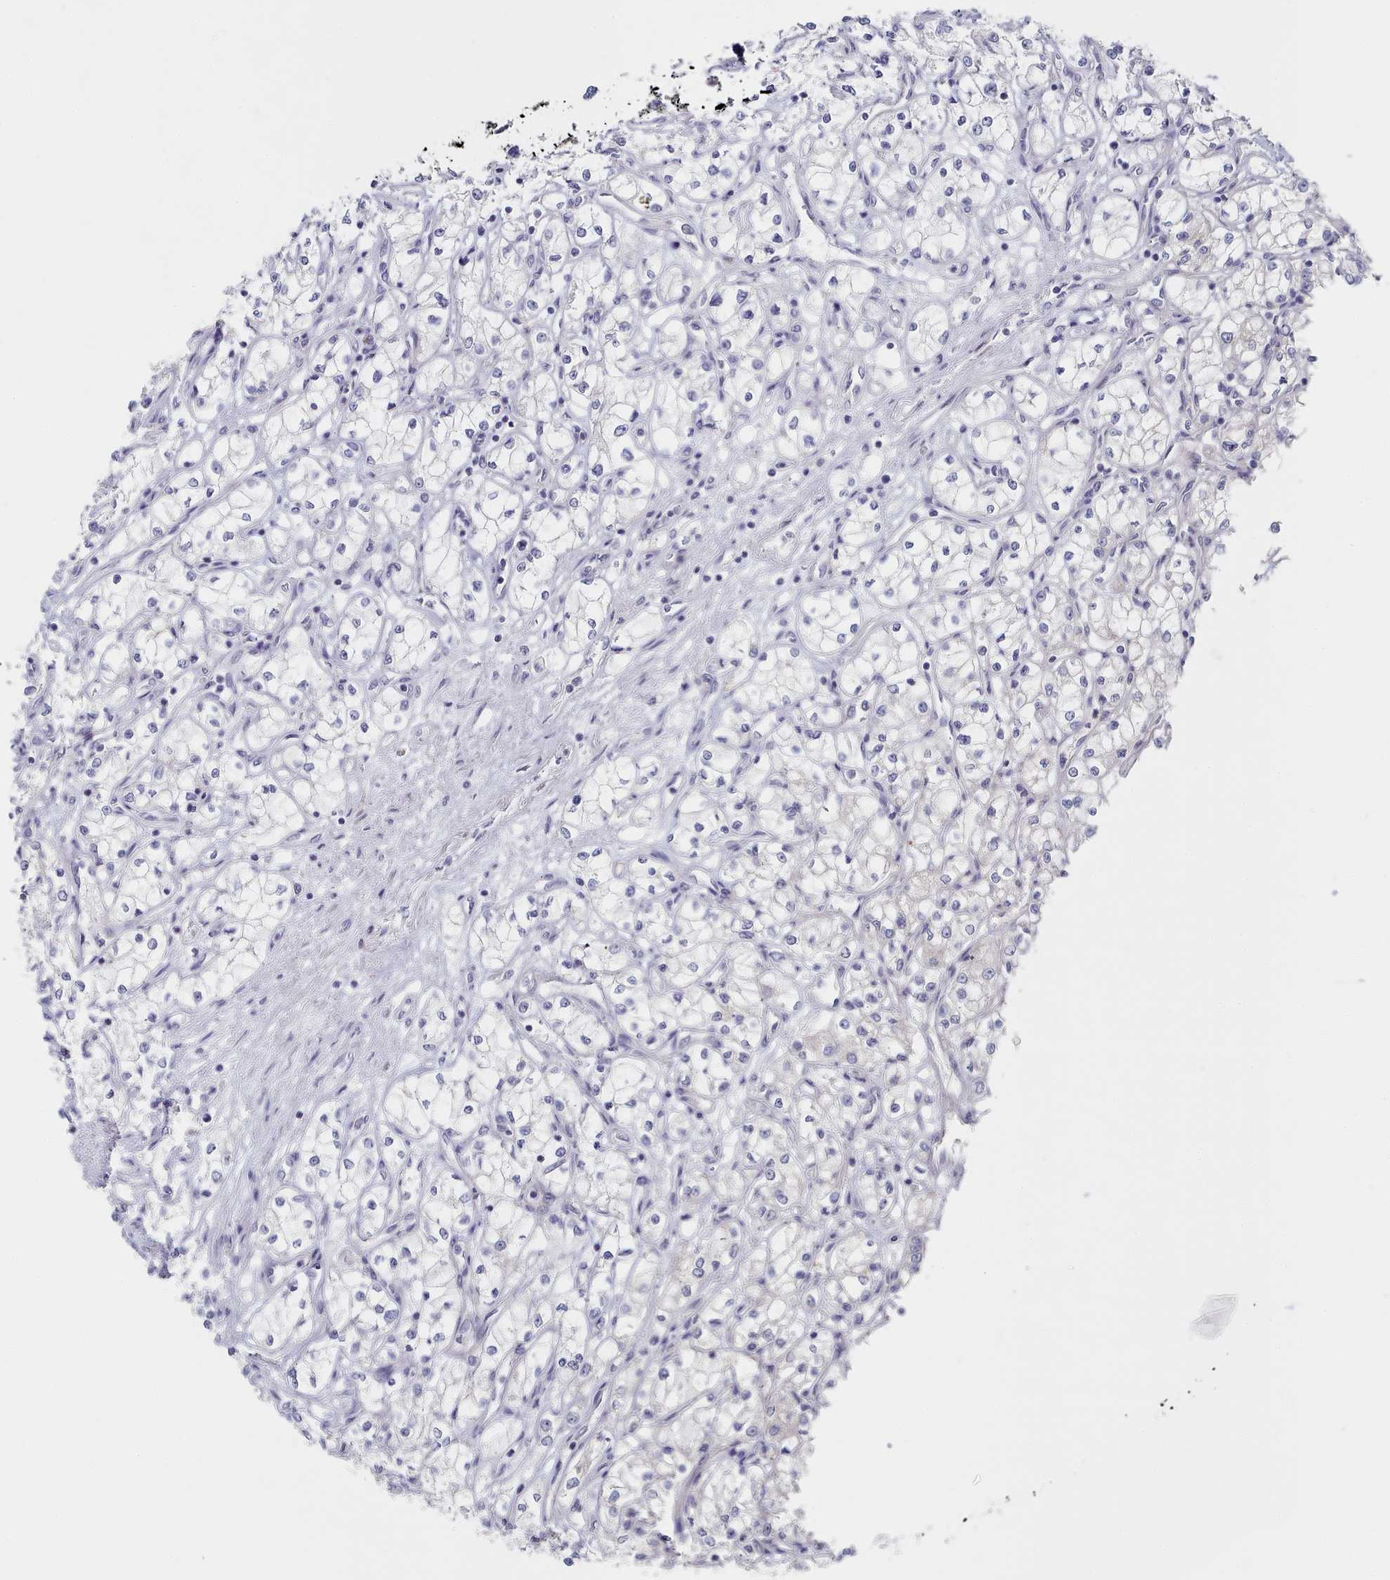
{"staining": {"intensity": "negative", "quantity": "none", "location": "none"}, "tissue": "renal cancer", "cell_type": "Tumor cells", "image_type": "cancer", "snomed": [{"axis": "morphology", "description": "Adenocarcinoma, NOS"}, {"axis": "topography", "description": "Kidney"}], "caption": "Renal cancer (adenocarcinoma) was stained to show a protein in brown. There is no significant expression in tumor cells.", "gene": "TYW1B", "patient": {"sex": "male", "age": 59}}